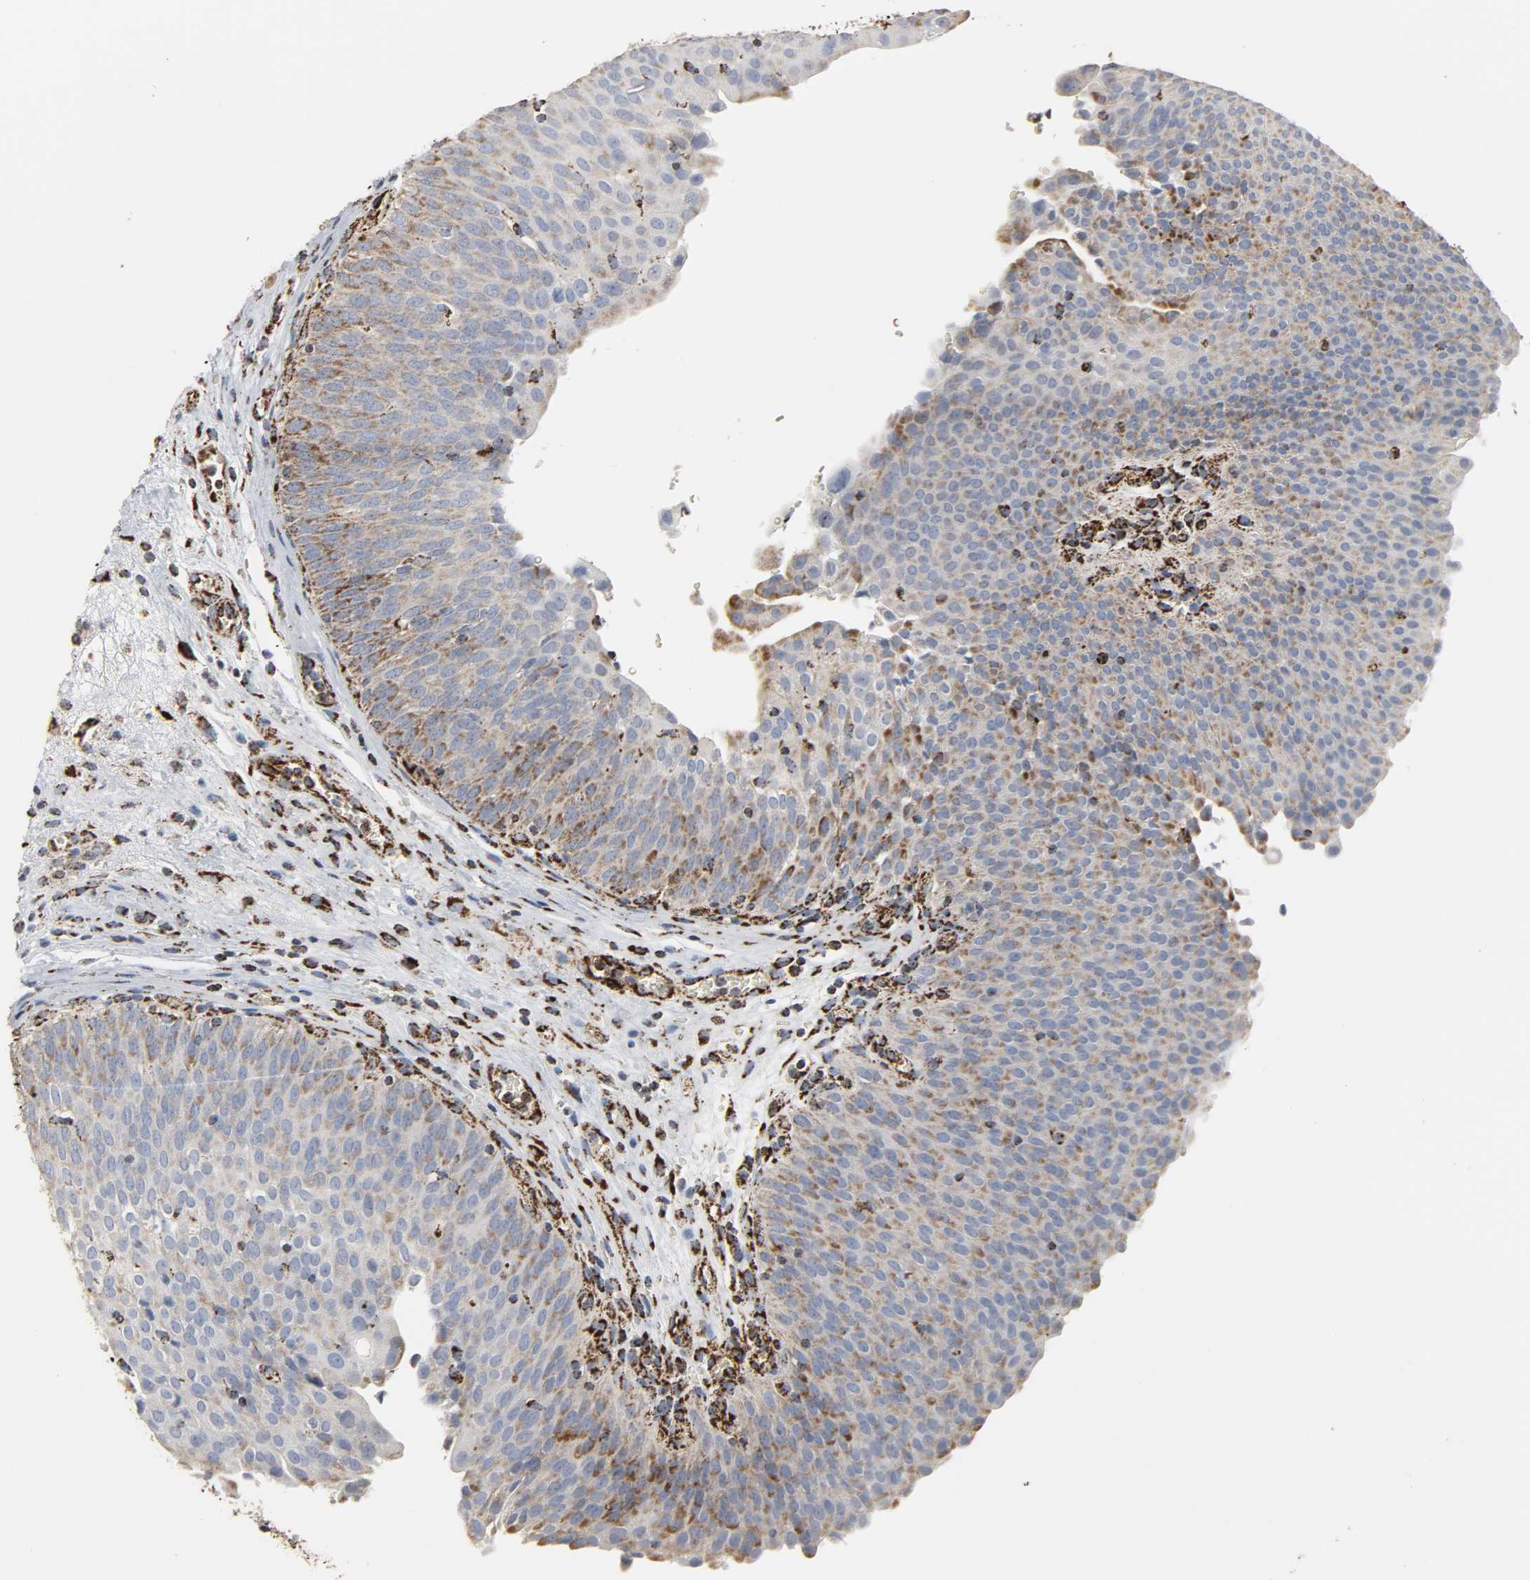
{"staining": {"intensity": "moderate", "quantity": "25%-75%", "location": "cytoplasmic/membranous"}, "tissue": "urinary bladder", "cell_type": "Urothelial cells", "image_type": "normal", "snomed": [{"axis": "morphology", "description": "Normal tissue, NOS"}, {"axis": "morphology", "description": "Dysplasia, NOS"}, {"axis": "topography", "description": "Urinary bladder"}], "caption": "IHC photomicrograph of normal human urinary bladder stained for a protein (brown), which shows medium levels of moderate cytoplasmic/membranous positivity in about 25%-75% of urothelial cells.", "gene": "ACAT1", "patient": {"sex": "male", "age": 35}}